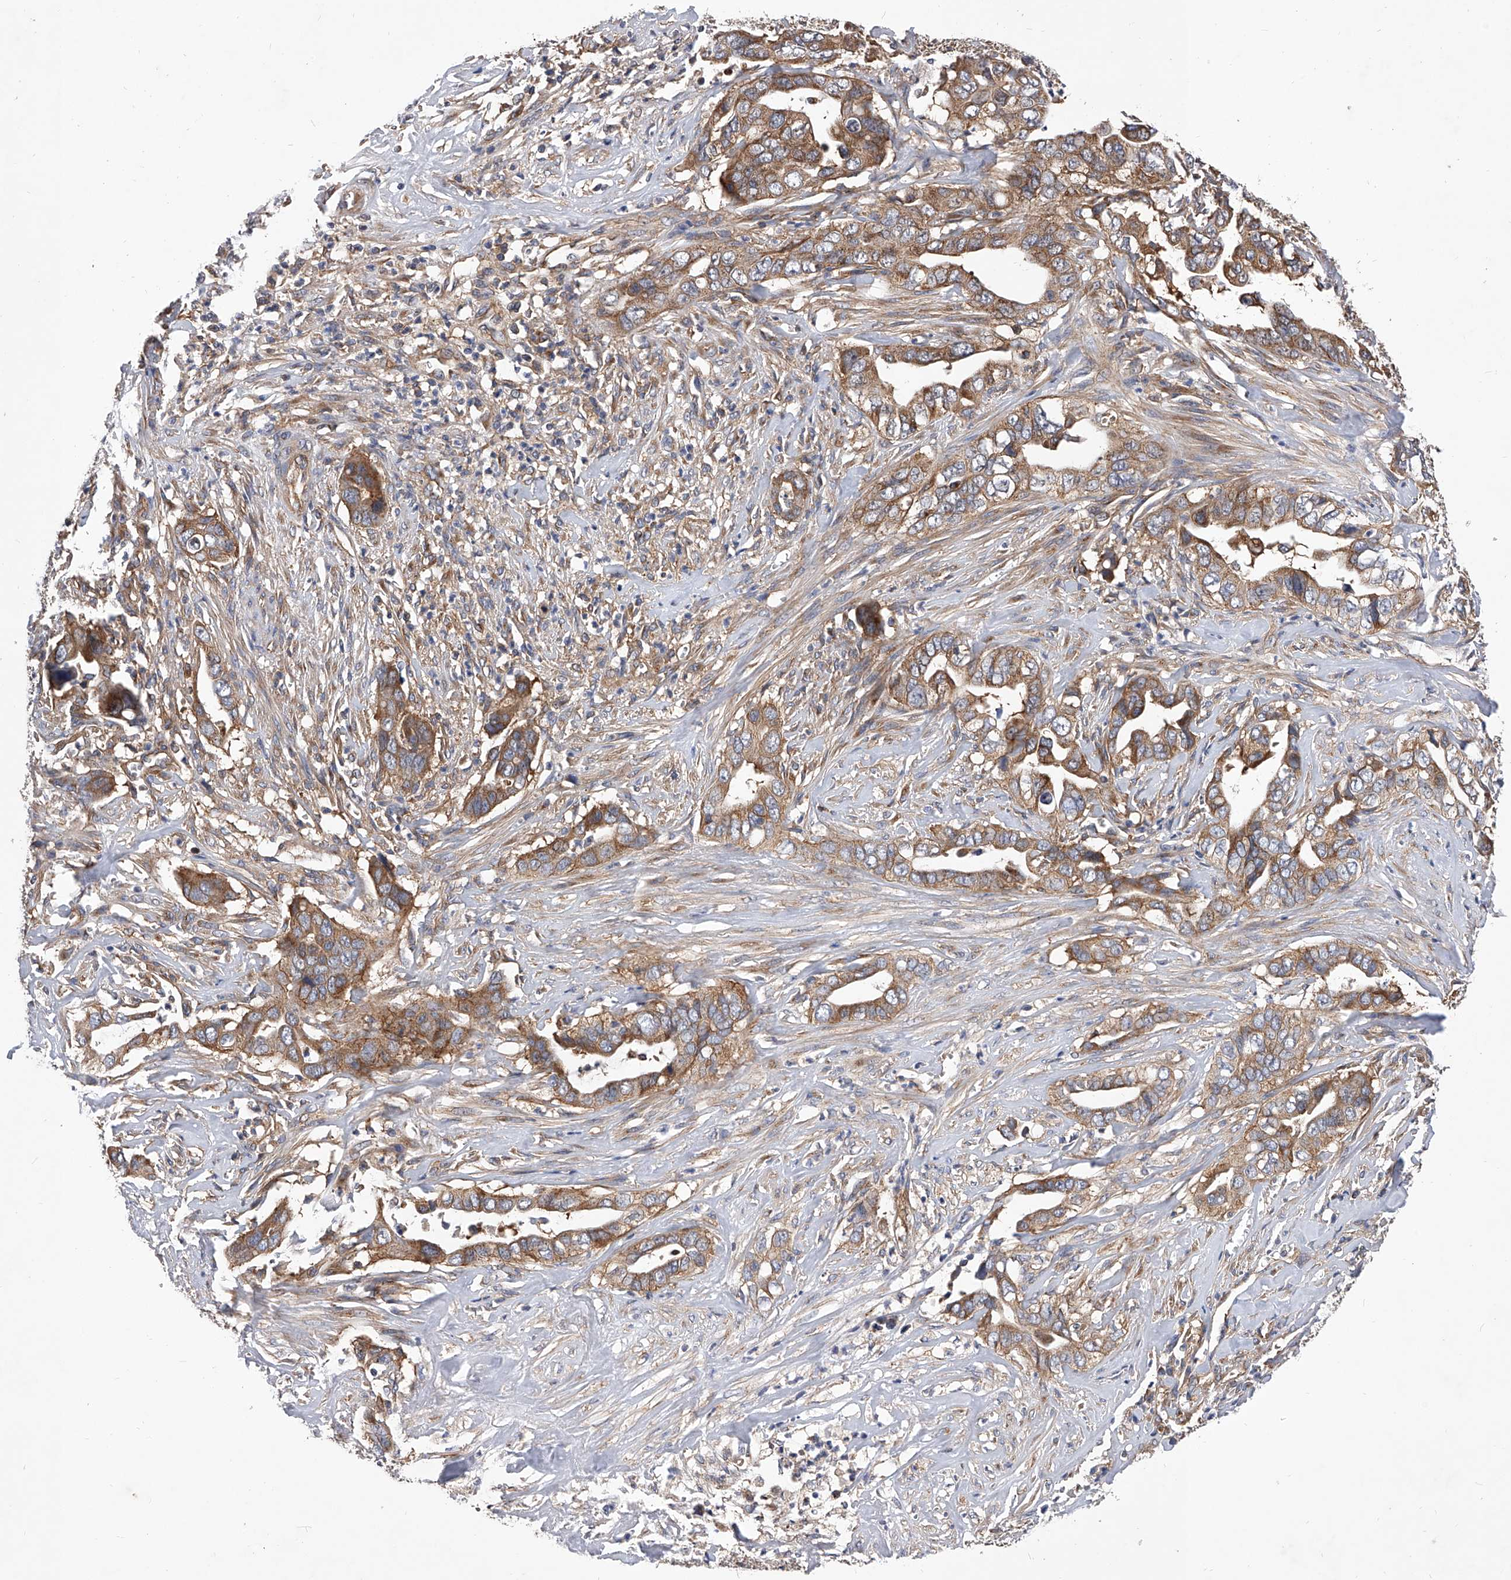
{"staining": {"intensity": "moderate", "quantity": ">75%", "location": "cytoplasmic/membranous"}, "tissue": "liver cancer", "cell_type": "Tumor cells", "image_type": "cancer", "snomed": [{"axis": "morphology", "description": "Cholangiocarcinoma"}, {"axis": "topography", "description": "Liver"}], "caption": "An immunohistochemistry histopathology image of tumor tissue is shown. Protein staining in brown highlights moderate cytoplasmic/membranous positivity in cholangiocarcinoma (liver) within tumor cells.", "gene": "CFAP410", "patient": {"sex": "female", "age": 79}}